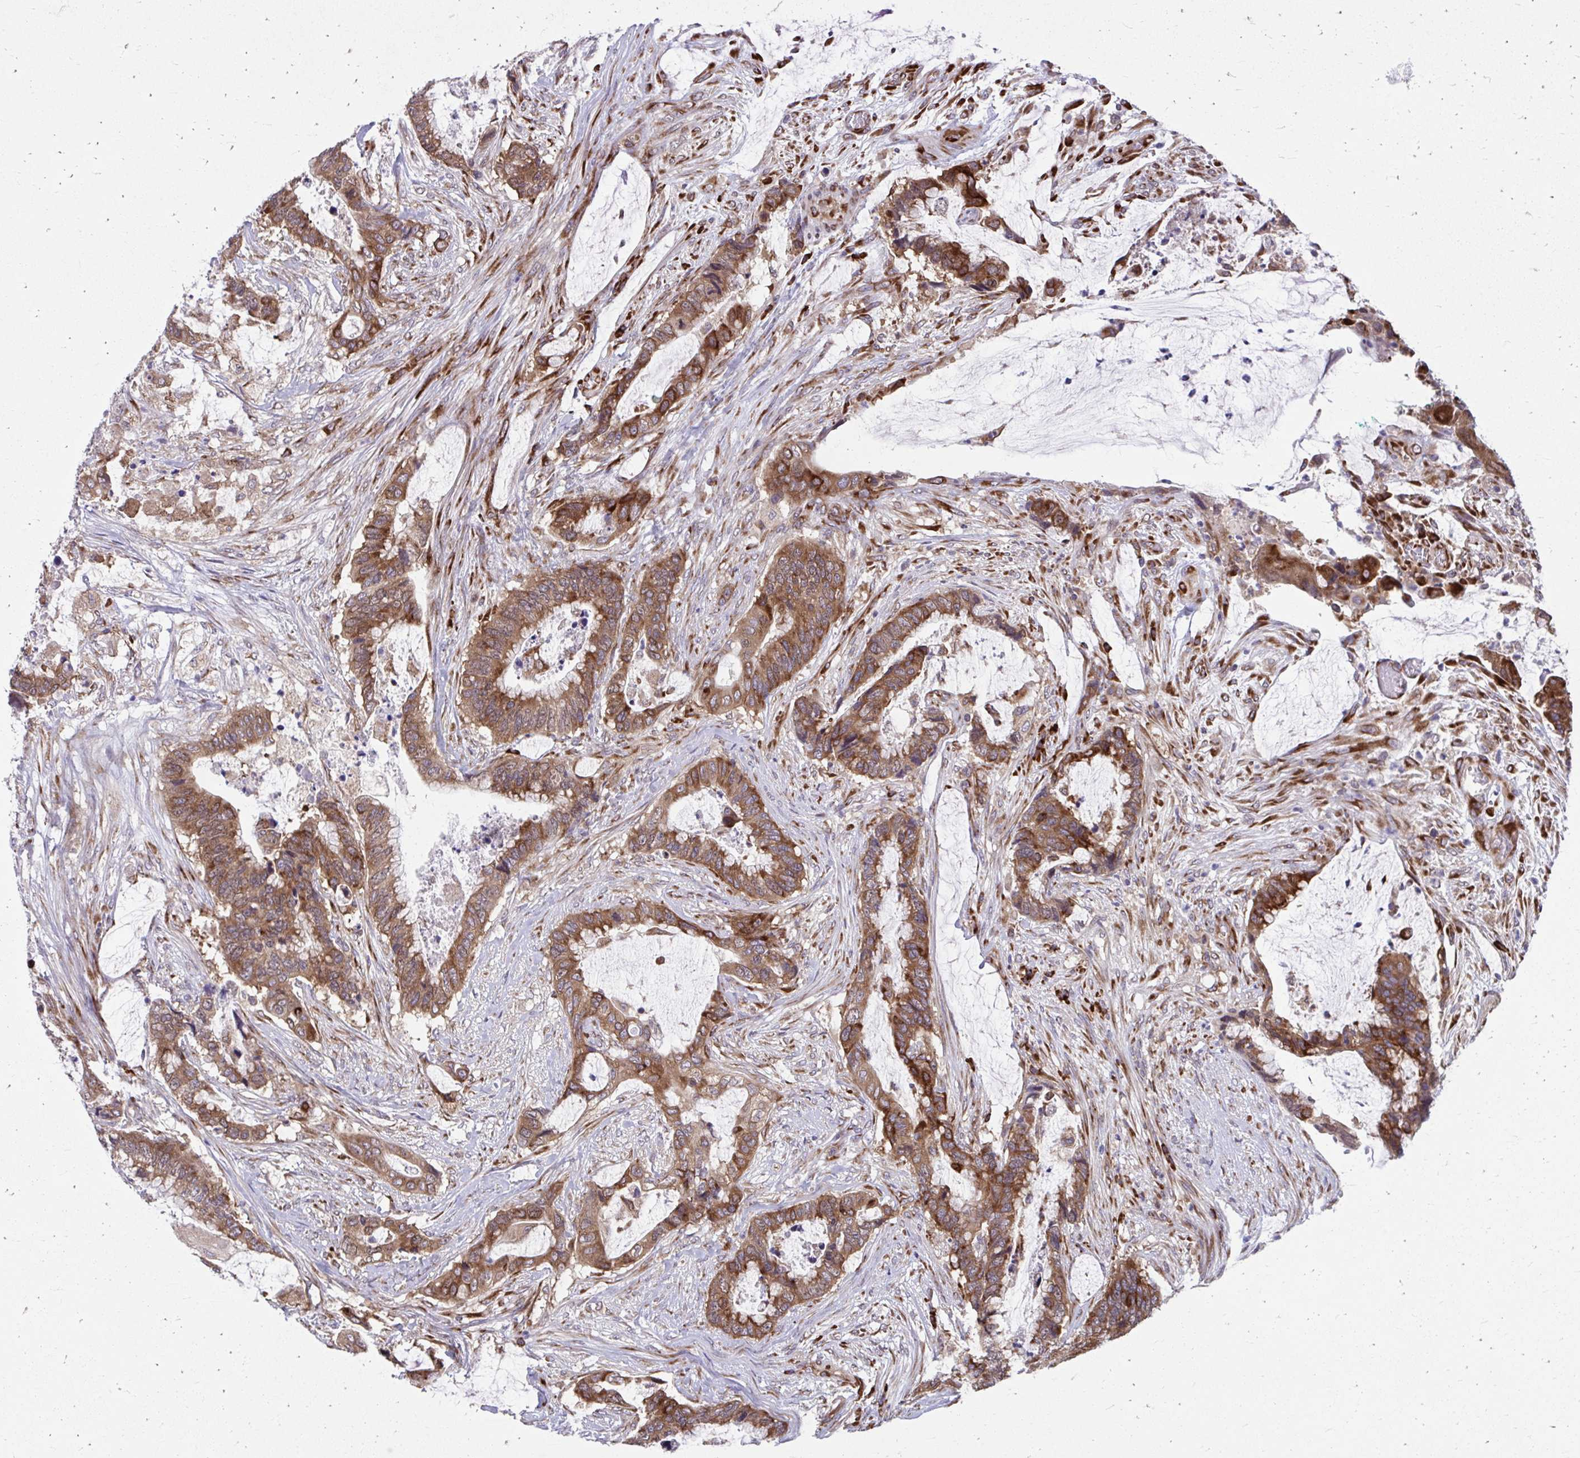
{"staining": {"intensity": "moderate", "quantity": ">75%", "location": "cytoplasmic/membranous"}, "tissue": "colorectal cancer", "cell_type": "Tumor cells", "image_type": "cancer", "snomed": [{"axis": "morphology", "description": "Adenocarcinoma, NOS"}, {"axis": "topography", "description": "Rectum"}], "caption": "IHC micrograph of colorectal cancer (adenocarcinoma) stained for a protein (brown), which shows medium levels of moderate cytoplasmic/membranous staining in approximately >75% of tumor cells.", "gene": "SELENON", "patient": {"sex": "female", "age": 59}}